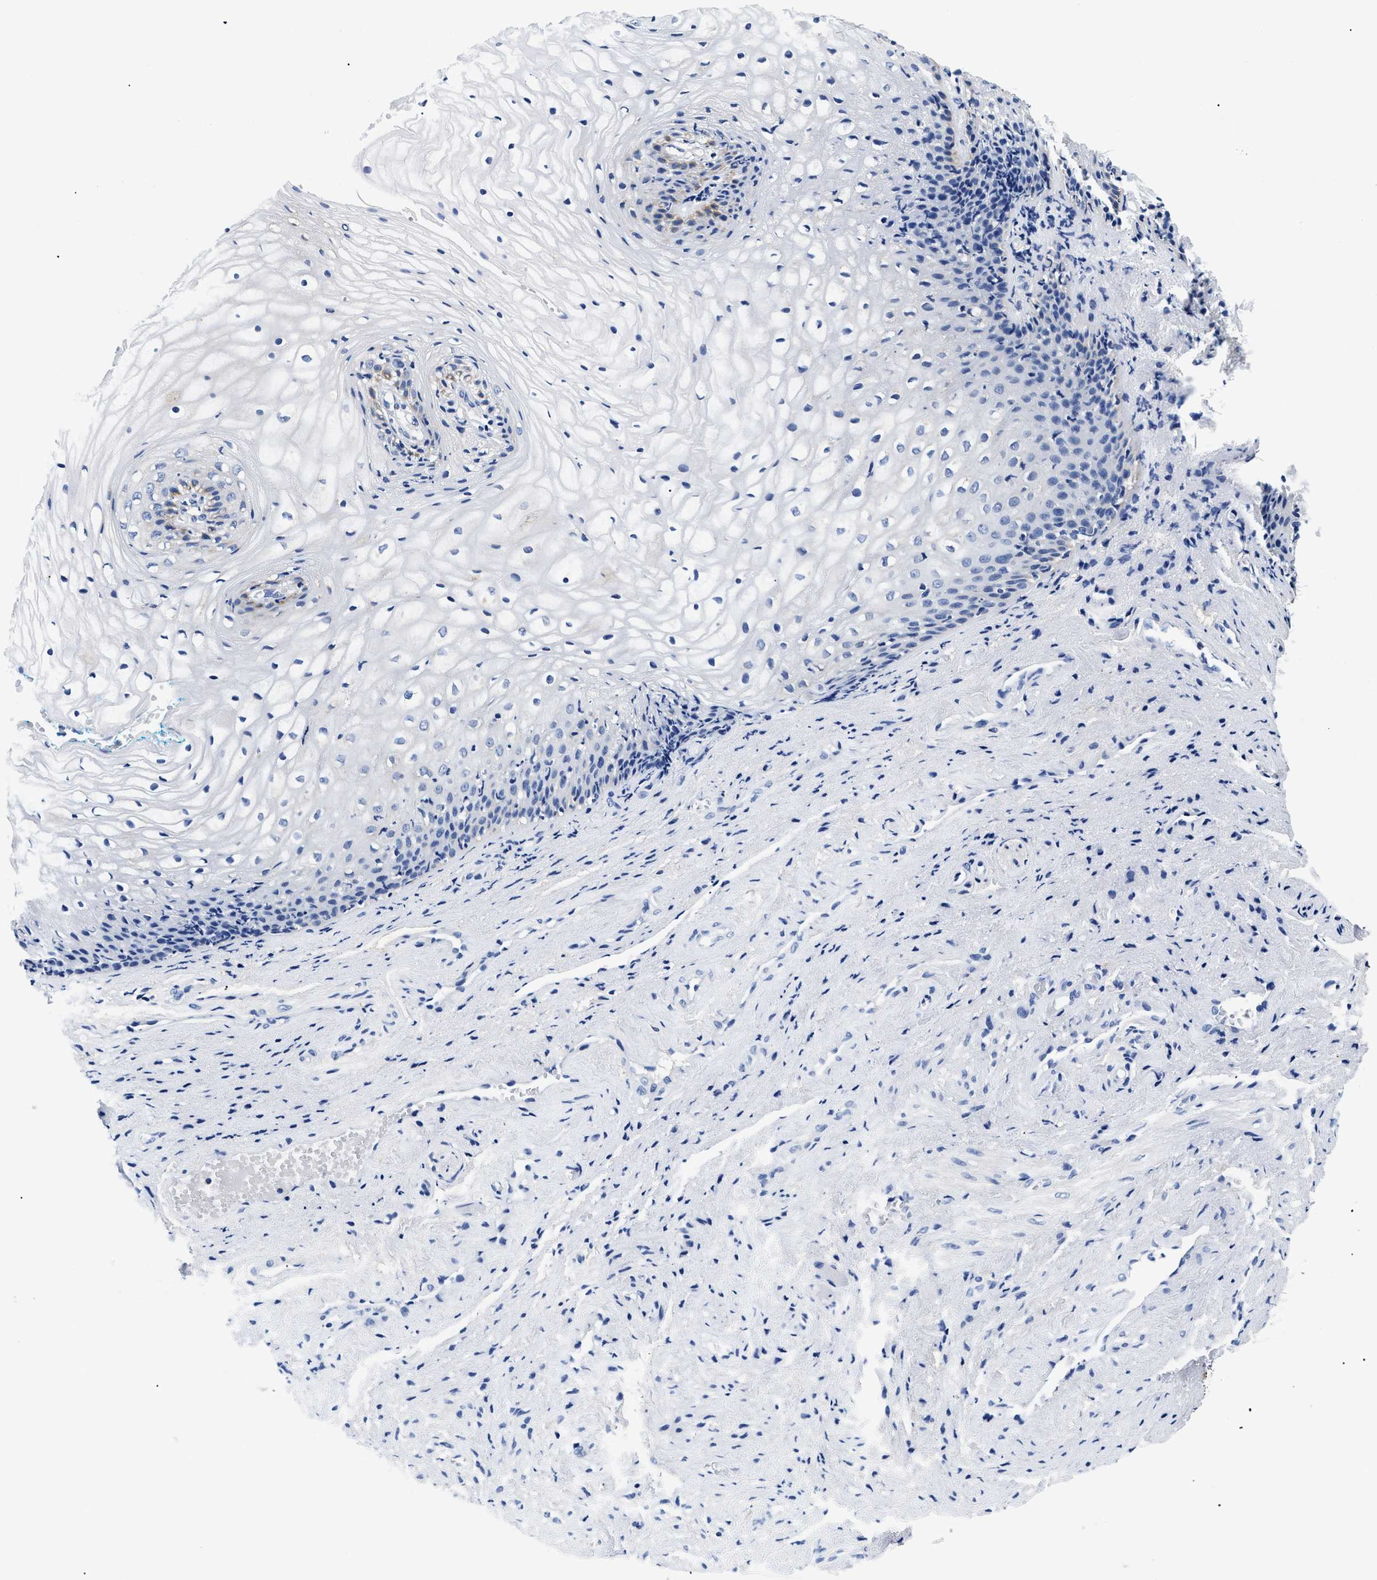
{"staining": {"intensity": "negative", "quantity": "none", "location": "none"}, "tissue": "vagina", "cell_type": "Squamous epithelial cells", "image_type": "normal", "snomed": [{"axis": "morphology", "description": "Normal tissue, NOS"}, {"axis": "topography", "description": "Vagina"}], "caption": "DAB immunohistochemical staining of benign vagina demonstrates no significant expression in squamous epithelial cells. Brightfield microscopy of IHC stained with DAB (3,3'-diaminobenzidine) (brown) and hematoxylin (blue), captured at high magnification.", "gene": "MEA1", "patient": {"sex": "female", "age": 34}}